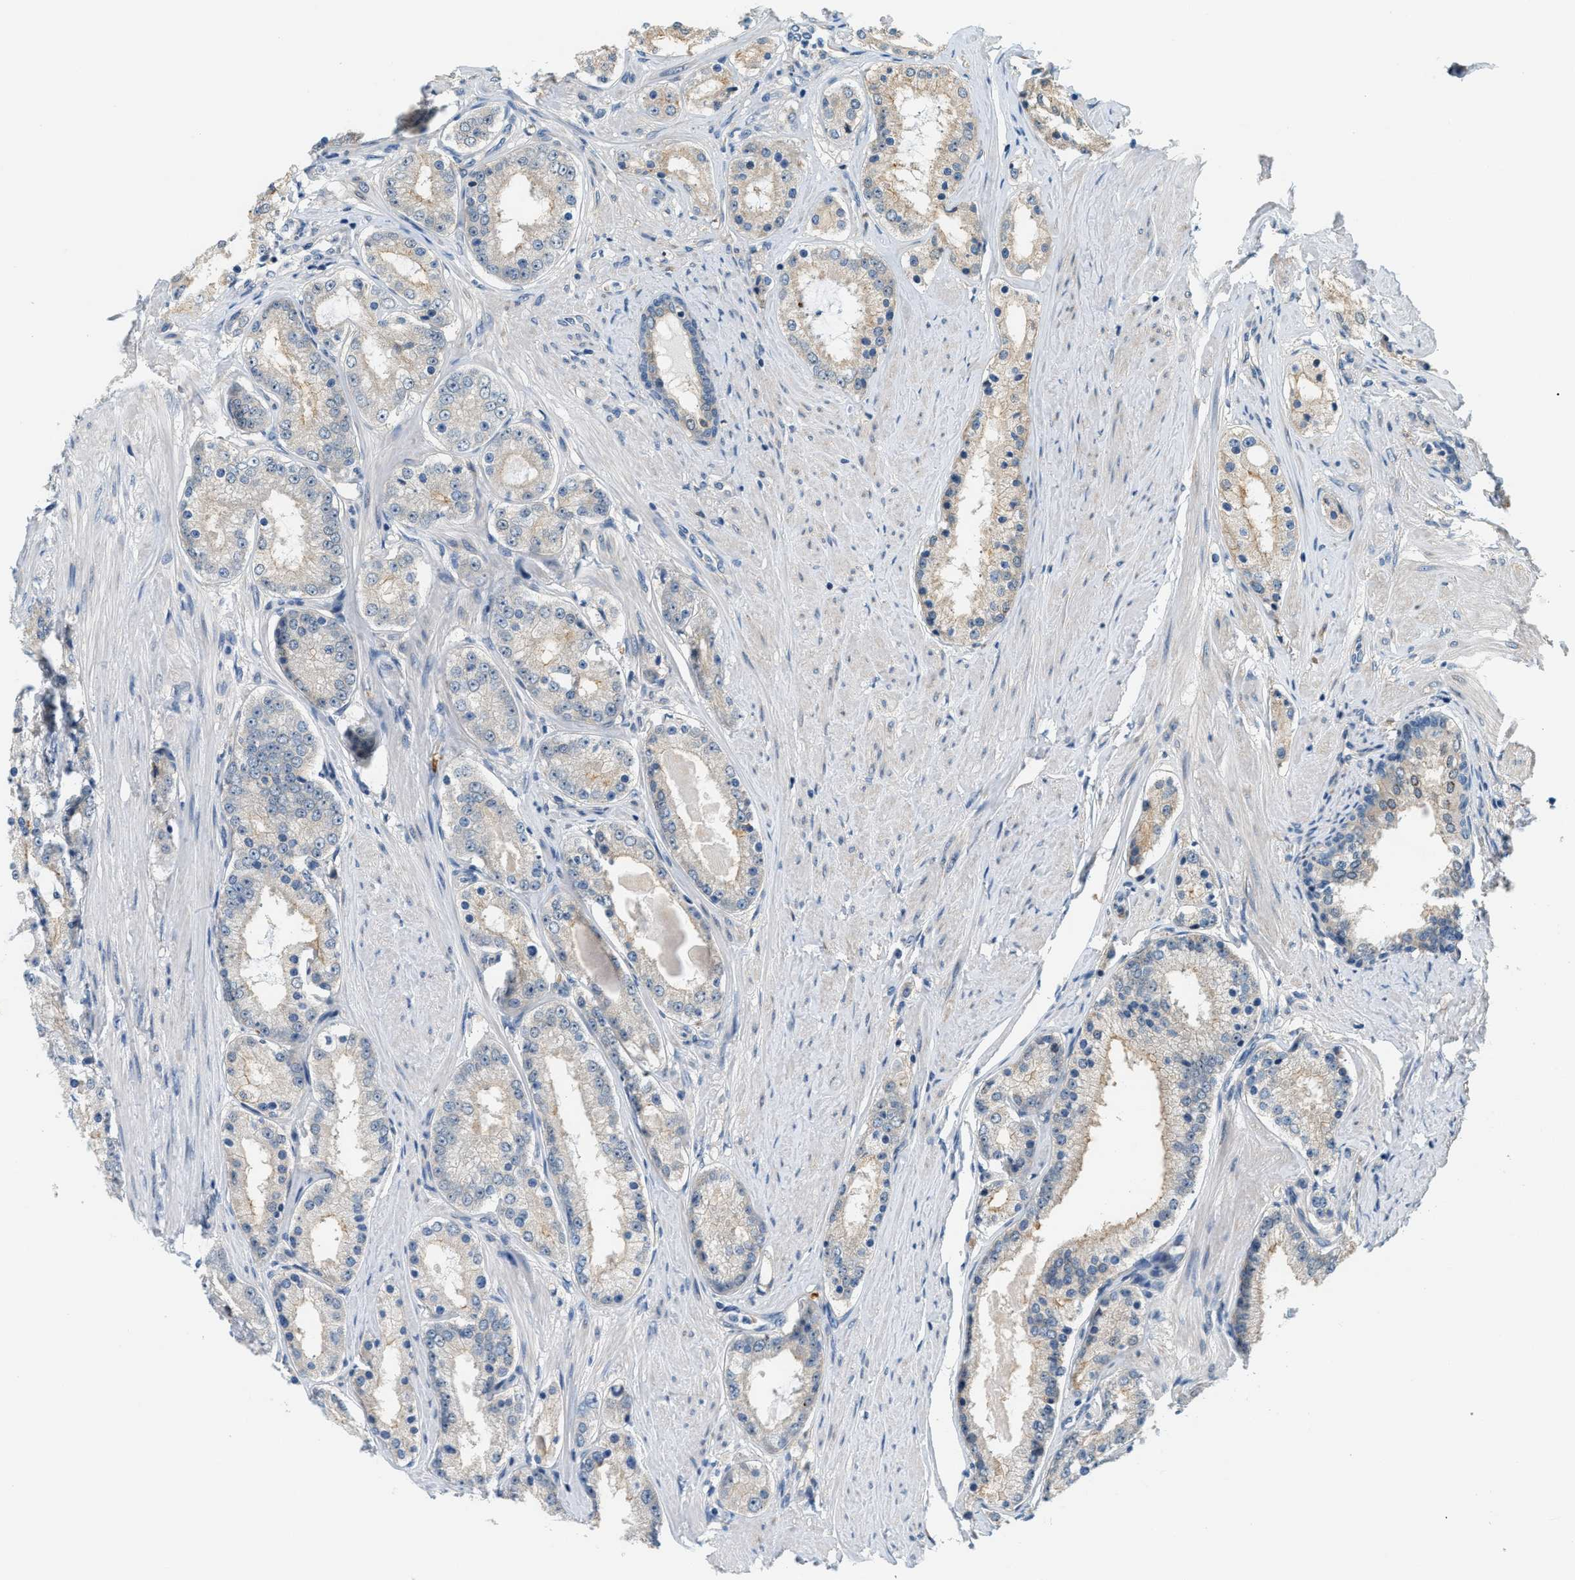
{"staining": {"intensity": "weak", "quantity": "25%-75%", "location": "cytoplasmic/membranous"}, "tissue": "prostate cancer", "cell_type": "Tumor cells", "image_type": "cancer", "snomed": [{"axis": "morphology", "description": "Adenocarcinoma, Low grade"}, {"axis": "topography", "description": "Prostate"}], "caption": "This micrograph shows prostate cancer stained with immunohistochemistry to label a protein in brown. The cytoplasmic/membranous of tumor cells show weak positivity for the protein. Nuclei are counter-stained blue.", "gene": "CYTH2", "patient": {"sex": "male", "age": 63}}